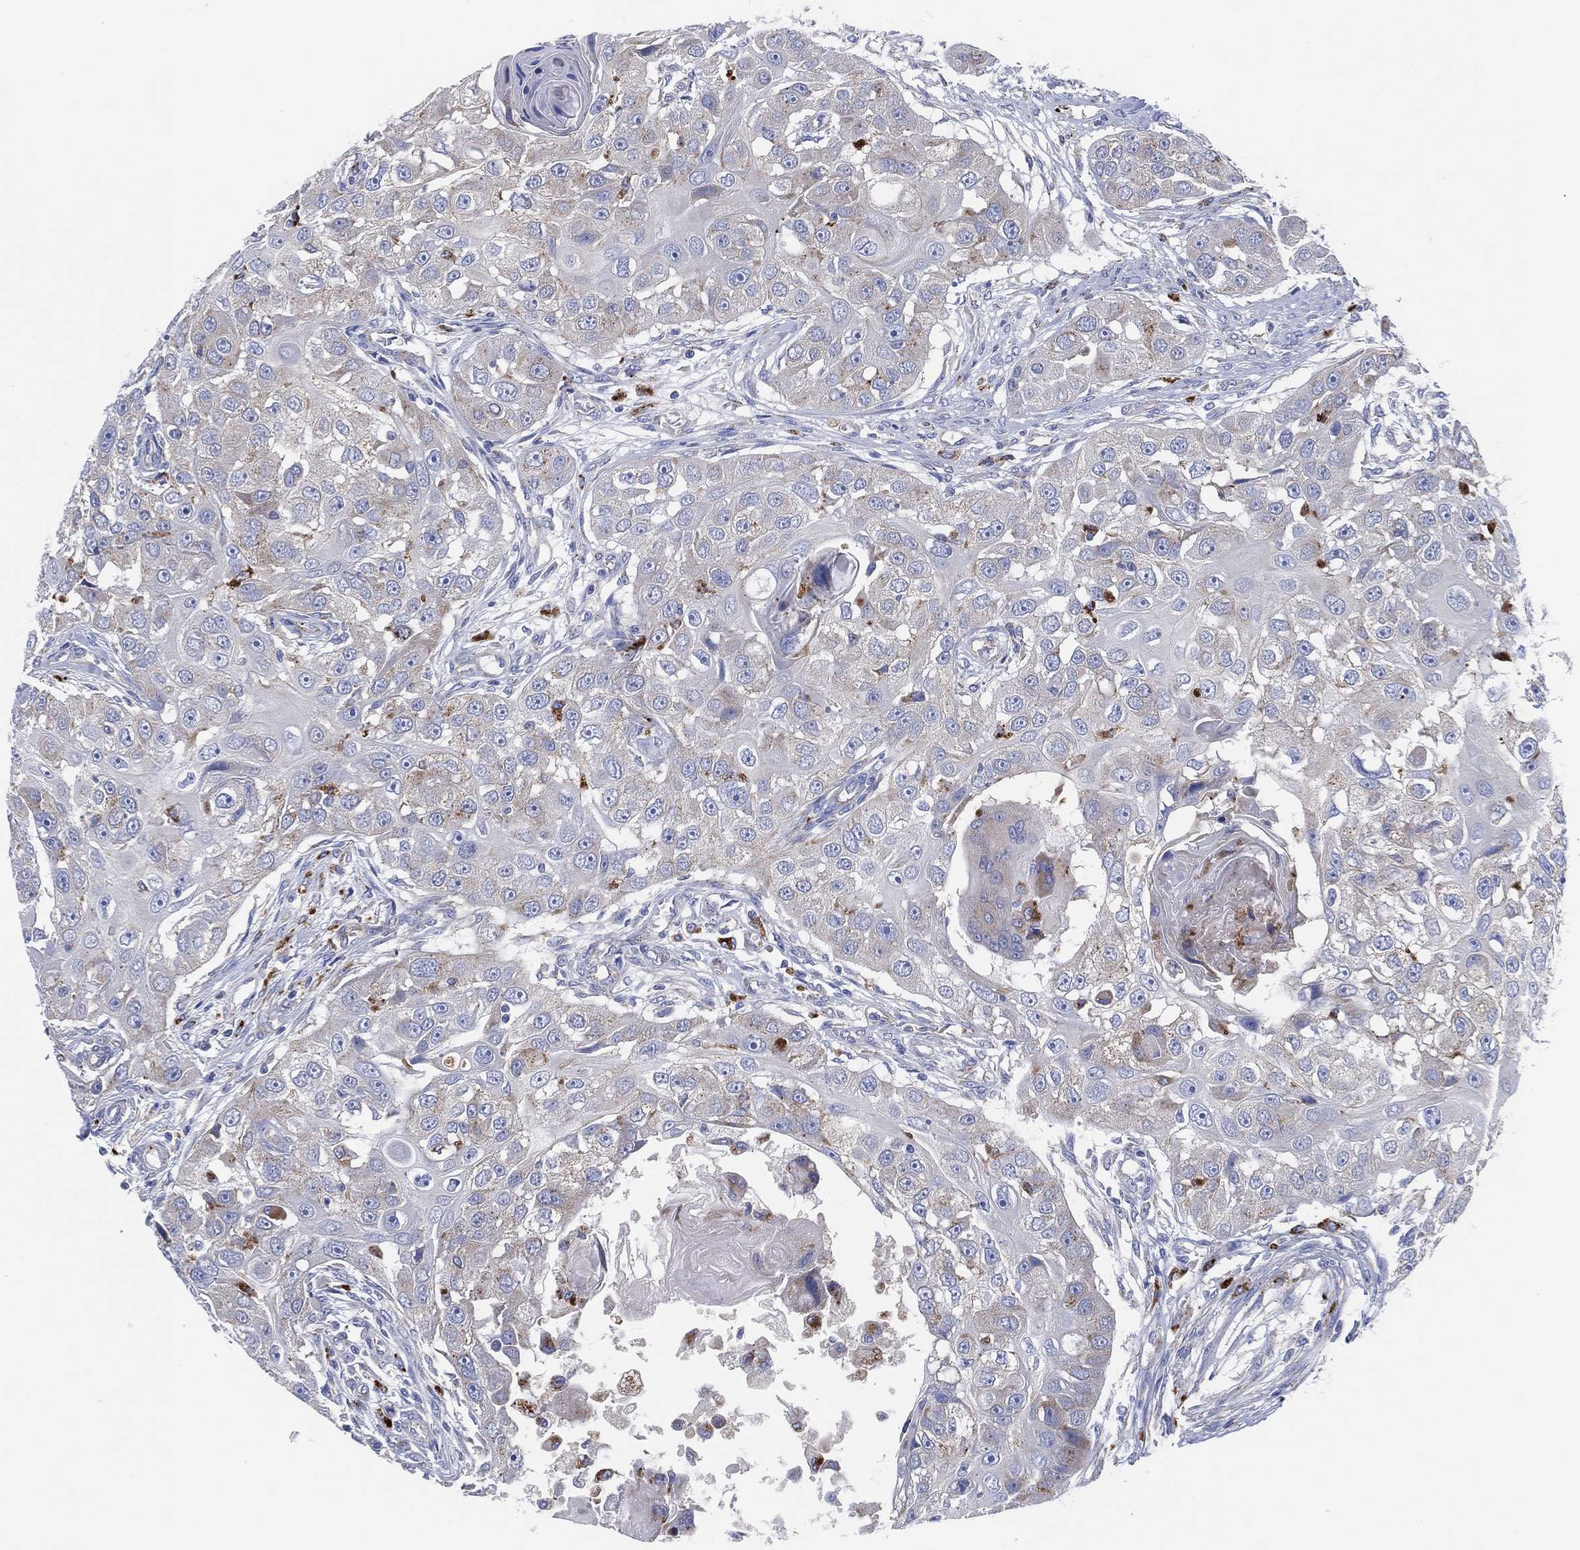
{"staining": {"intensity": "weak", "quantity": "<25%", "location": "cytoplasmic/membranous"}, "tissue": "head and neck cancer", "cell_type": "Tumor cells", "image_type": "cancer", "snomed": [{"axis": "morphology", "description": "Squamous cell carcinoma, NOS"}, {"axis": "topography", "description": "Head-Neck"}], "caption": "Tumor cells are negative for protein expression in human head and neck cancer (squamous cell carcinoma).", "gene": "GALNS", "patient": {"sex": "male", "age": 51}}